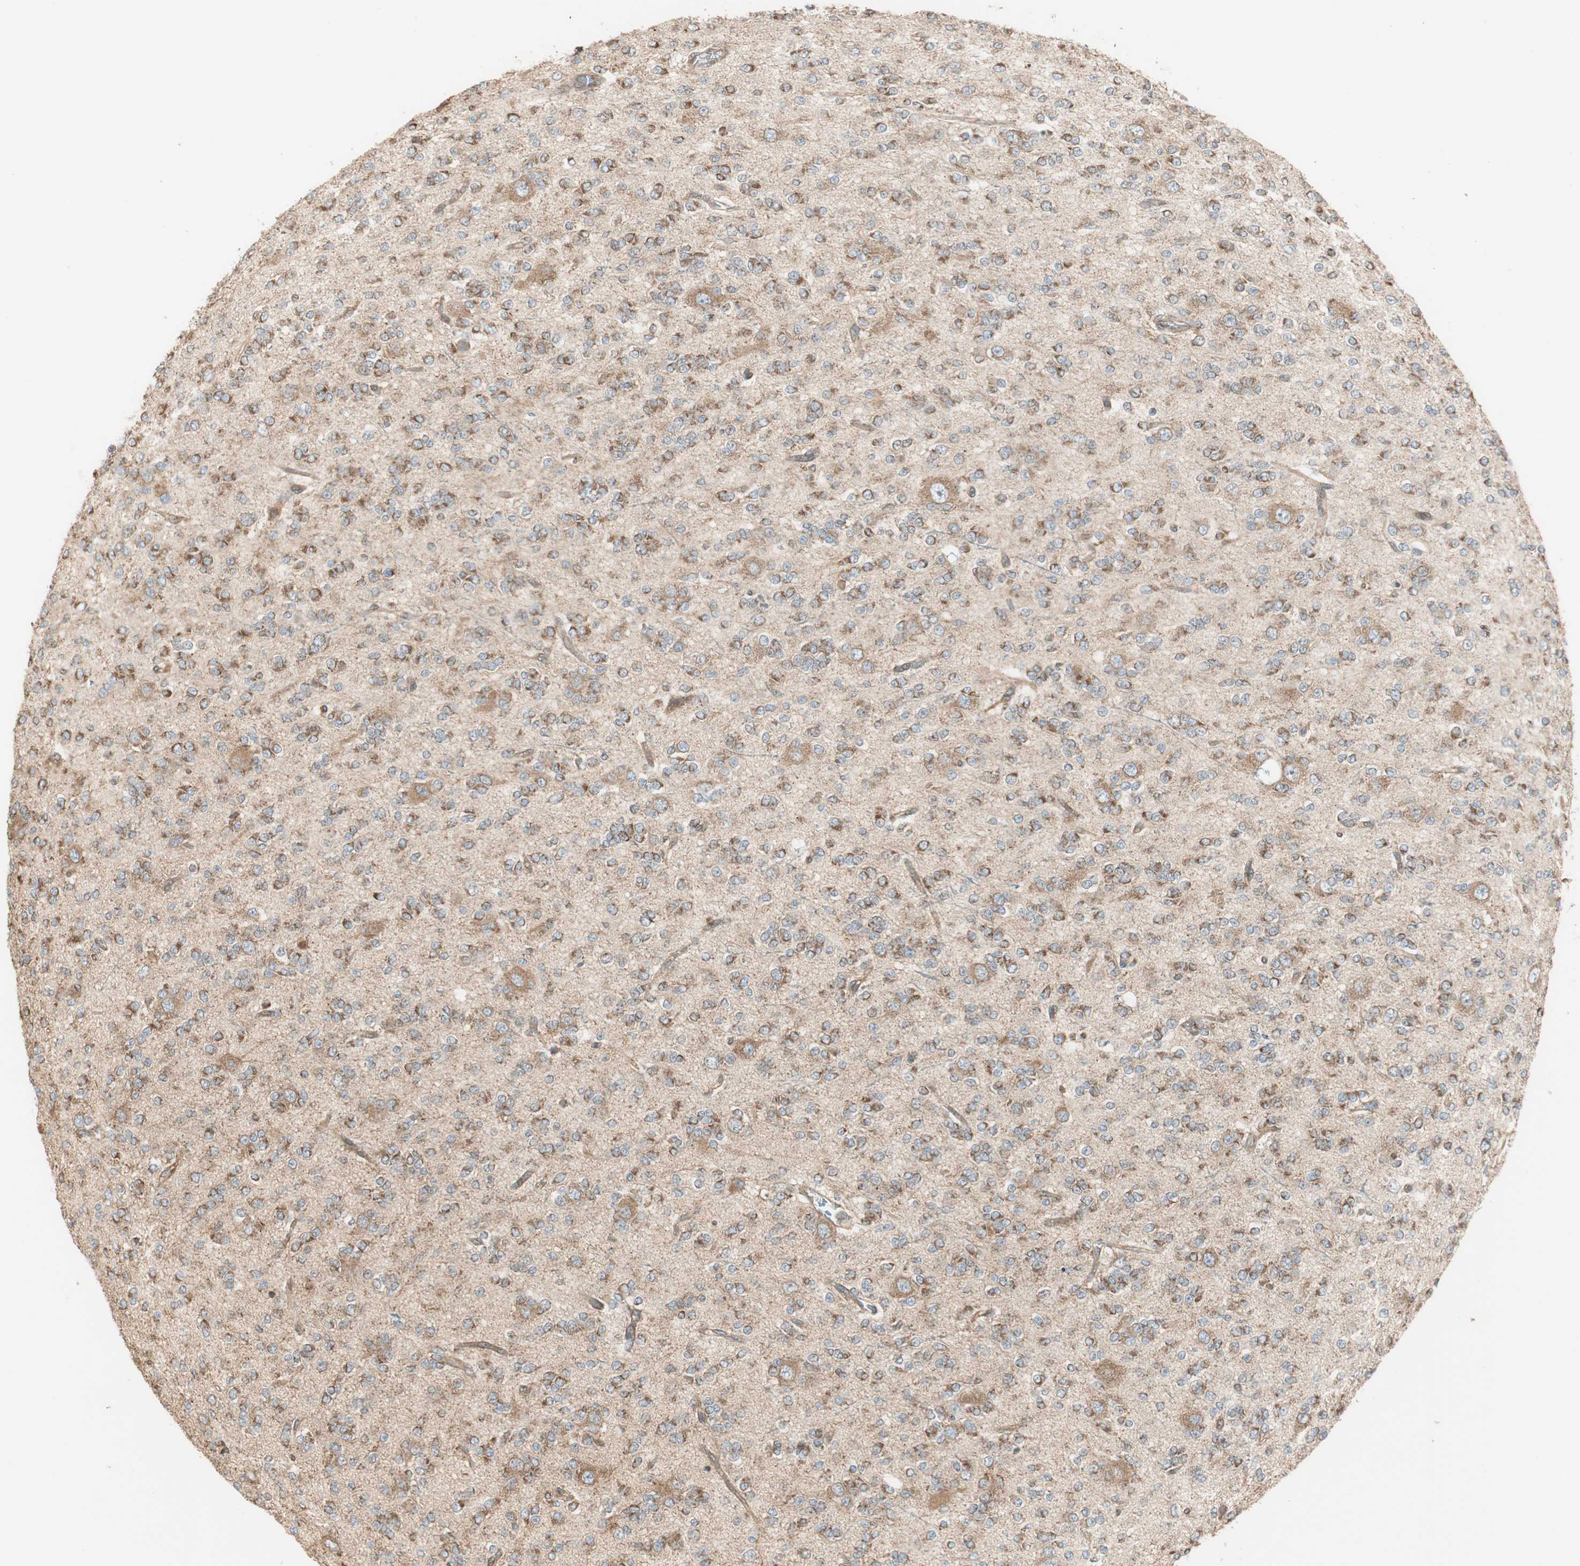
{"staining": {"intensity": "moderate", "quantity": ">75%", "location": "cytoplasmic/membranous"}, "tissue": "glioma", "cell_type": "Tumor cells", "image_type": "cancer", "snomed": [{"axis": "morphology", "description": "Glioma, malignant, Low grade"}, {"axis": "topography", "description": "Brain"}], "caption": "Malignant glioma (low-grade) stained with a brown dye displays moderate cytoplasmic/membranous positive expression in approximately >75% of tumor cells.", "gene": "CTTNBP2NL", "patient": {"sex": "male", "age": 38}}